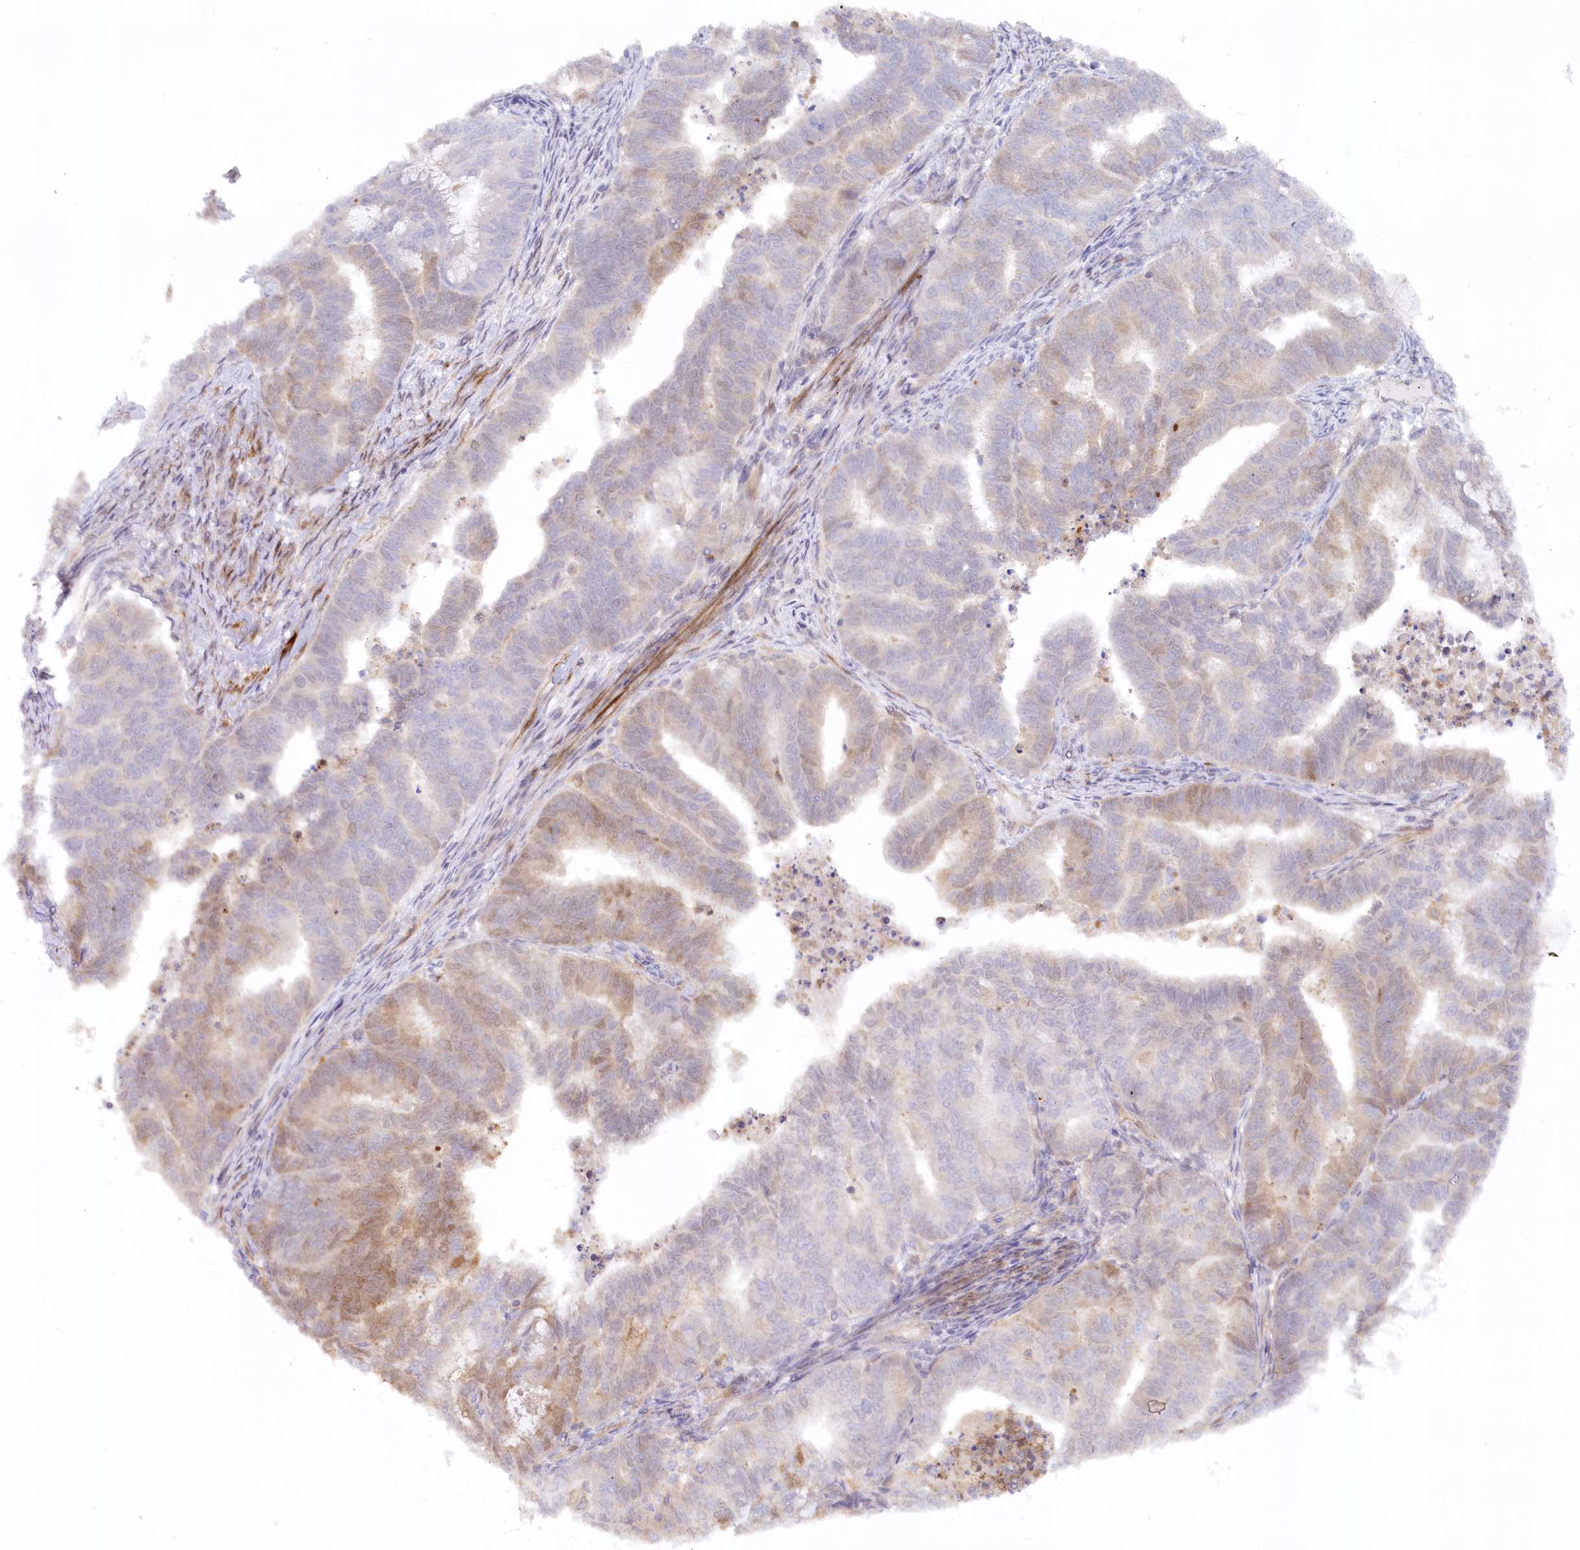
{"staining": {"intensity": "moderate", "quantity": "25%-75%", "location": "cytoplasmic/membranous"}, "tissue": "endometrial cancer", "cell_type": "Tumor cells", "image_type": "cancer", "snomed": [{"axis": "morphology", "description": "Adenocarcinoma, NOS"}, {"axis": "topography", "description": "Endometrium"}], "caption": "Tumor cells display medium levels of moderate cytoplasmic/membranous expression in approximately 25%-75% of cells in endometrial cancer.", "gene": "GBE1", "patient": {"sex": "female", "age": 79}}